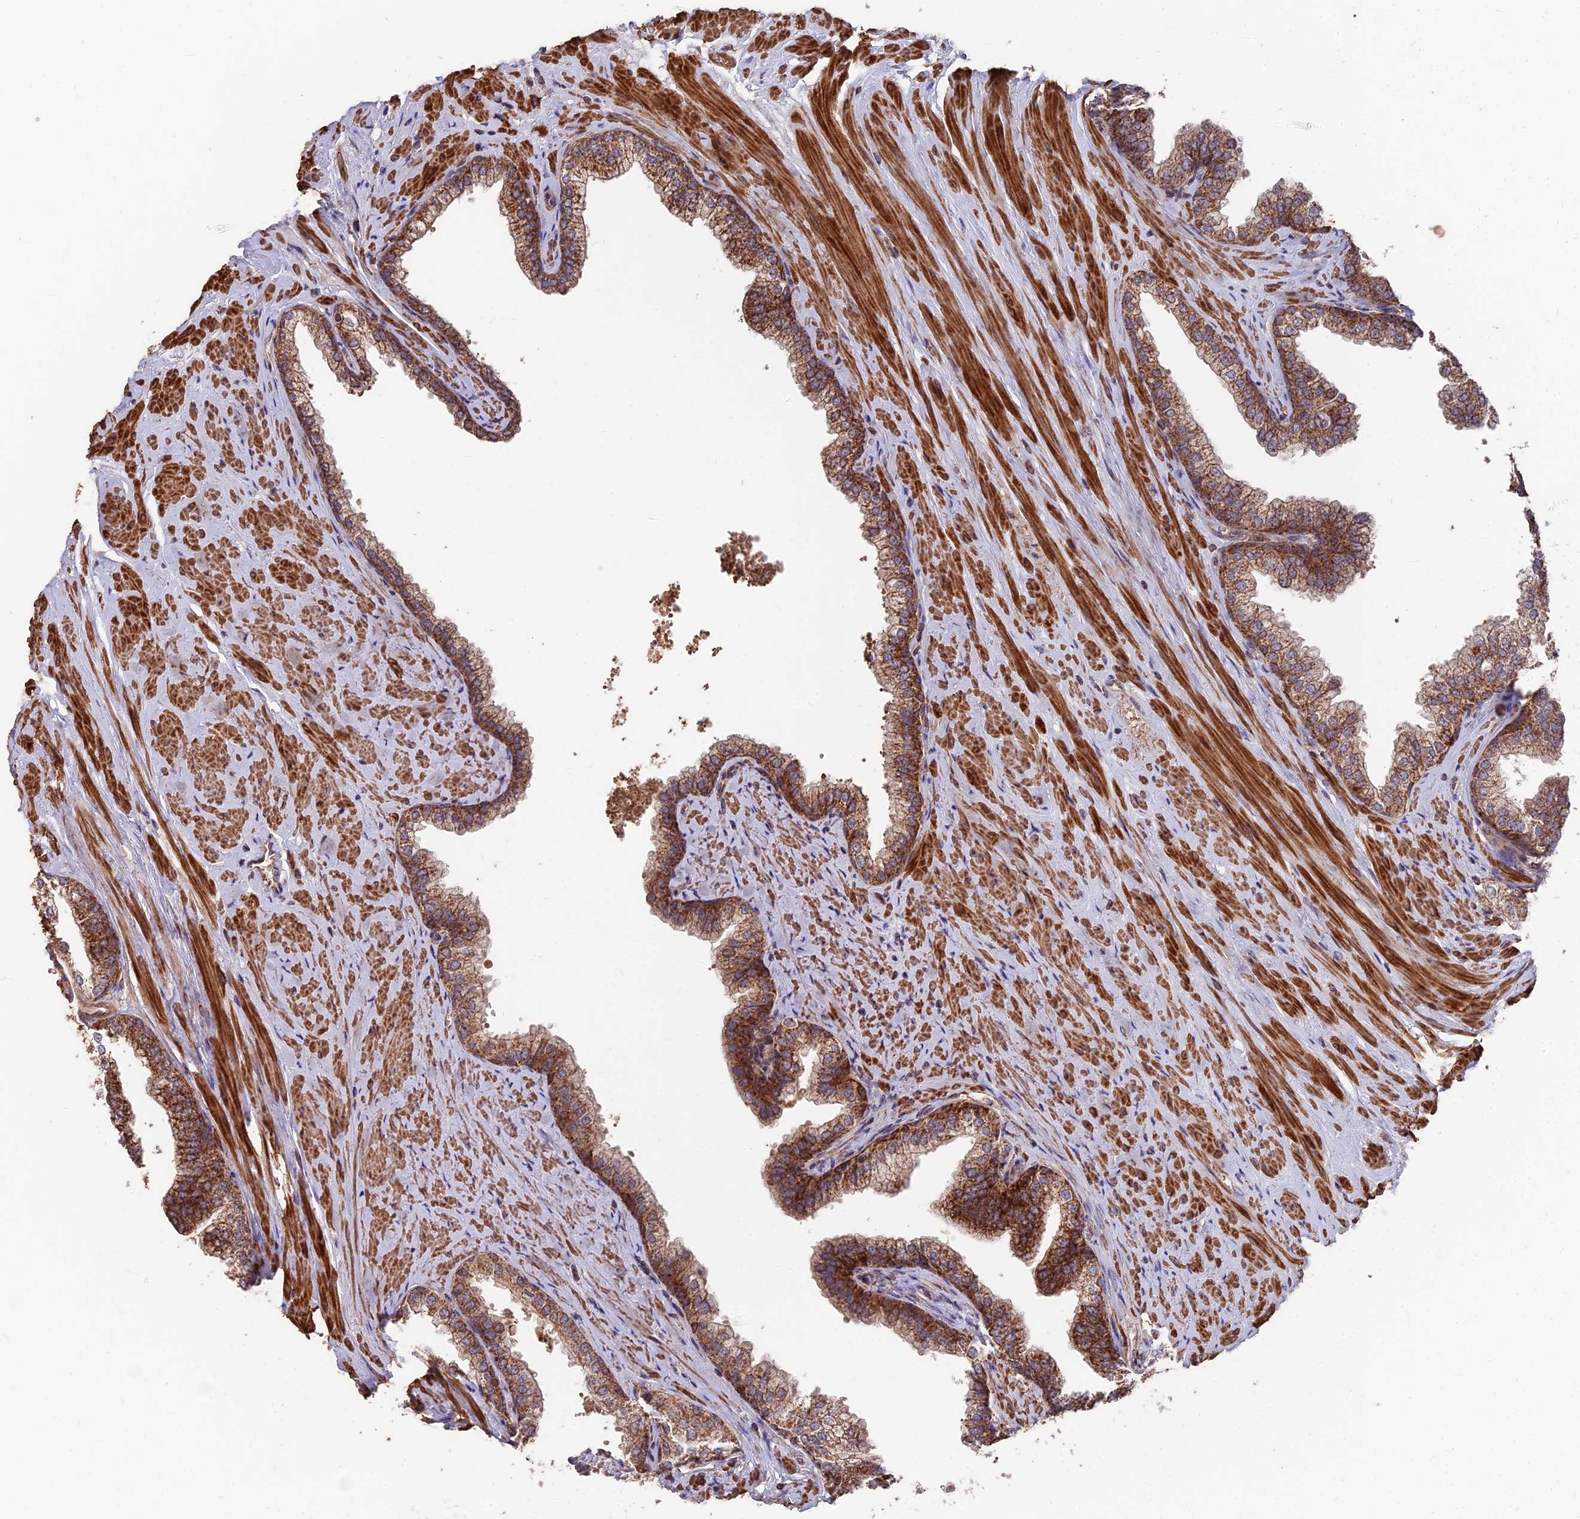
{"staining": {"intensity": "strong", "quantity": "25%-75%", "location": "cytoplasmic/membranous"}, "tissue": "prostate", "cell_type": "Glandular cells", "image_type": "normal", "snomed": [{"axis": "morphology", "description": "Normal tissue, NOS"}, {"axis": "morphology", "description": "Urothelial carcinoma, Low grade"}, {"axis": "topography", "description": "Urinary bladder"}, {"axis": "topography", "description": "Prostate"}], "caption": "Brown immunohistochemical staining in normal human prostate shows strong cytoplasmic/membranous expression in approximately 25%-75% of glandular cells.", "gene": "IFT22", "patient": {"sex": "male", "age": 60}}